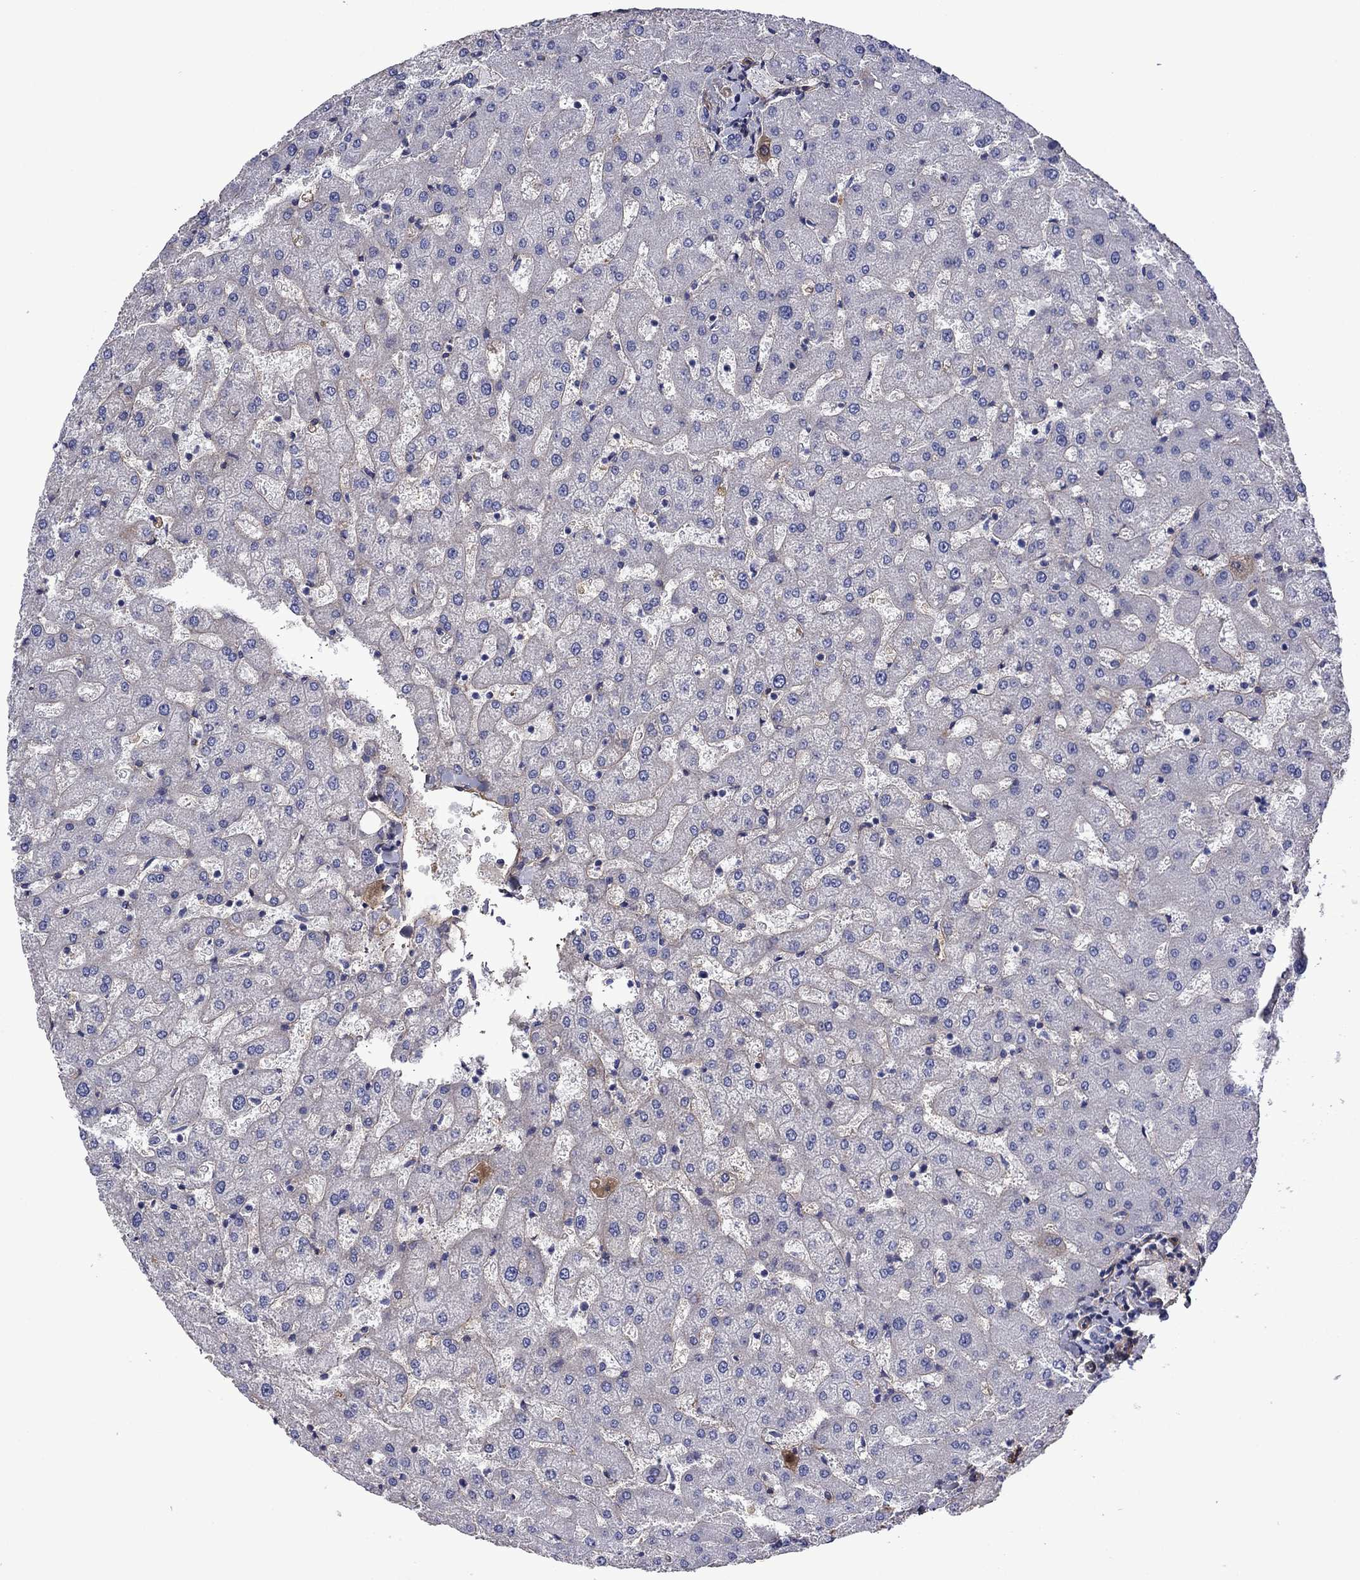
{"staining": {"intensity": "negative", "quantity": "none", "location": "none"}, "tissue": "liver", "cell_type": "Cholangiocytes", "image_type": "normal", "snomed": [{"axis": "morphology", "description": "Normal tissue, NOS"}, {"axis": "topography", "description": "Liver"}], "caption": "Immunohistochemistry (IHC) histopathology image of benign liver: human liver stained with DAB reveals no significant protein positivity in cholangiocytes. (Immunohistochemistry, brightfield microscopy, high magnification).", "gene": "HSPG2", "patient": {"sex": "female", "age": 50}}